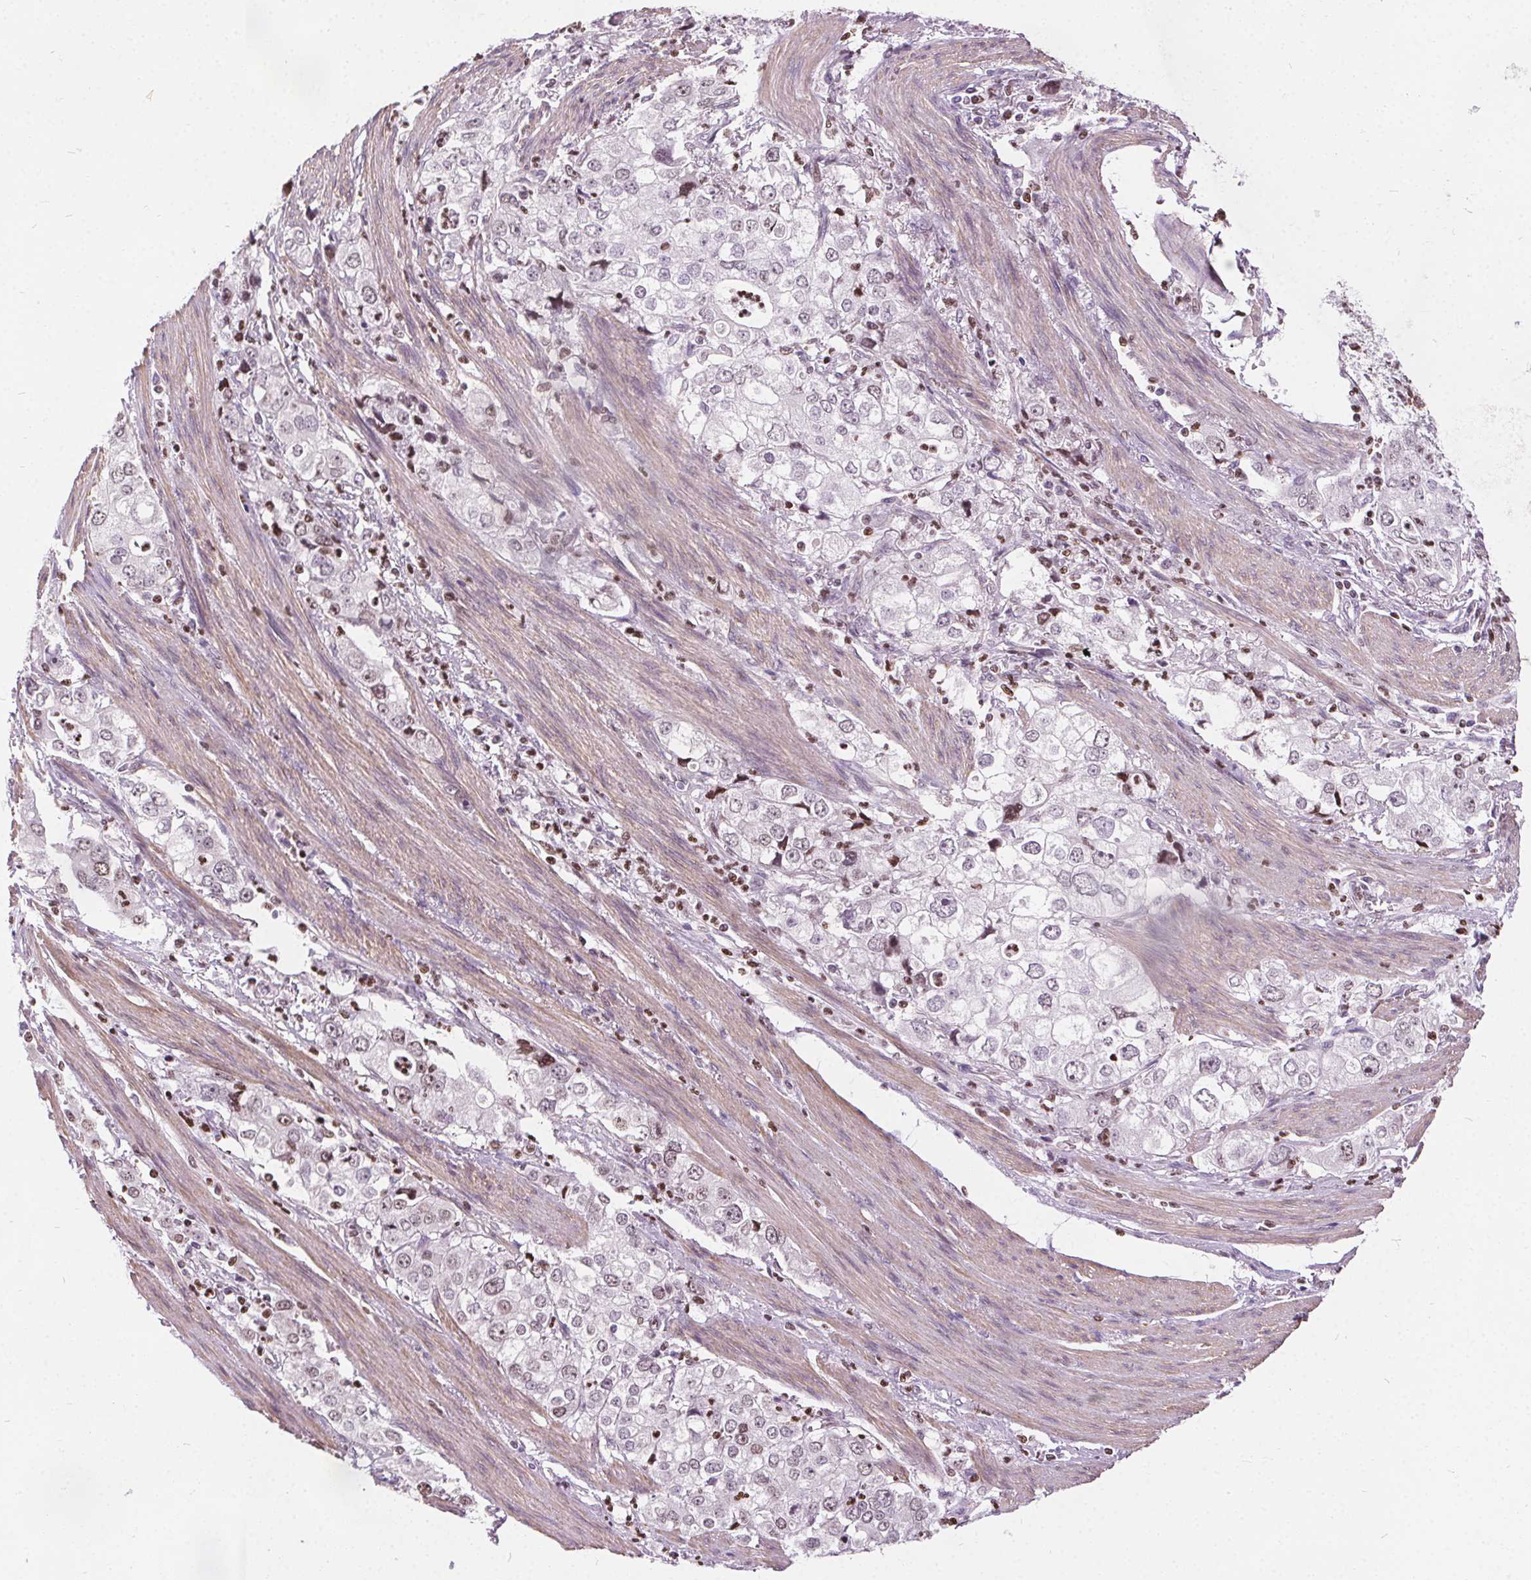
{"staining": {"intensity": "moderate", "quantity": "<25%", "location": "nuclear"}, "tissue": "stomach cancer", "cell_type": "Tumor cells", "image_type": "cancer", "snomed": [{"axis": "morphology", "description": "Adenocarcinoma, NOS"}, {"axis": "topography", "description": "Stomach, upper"}], "caption": "Moderate nuclear expression is present in about <25% of tumor cells in stomach adenocarcinoma.", "gene": "ISLR2", "patient": {"sex": "male", "age": 75}}